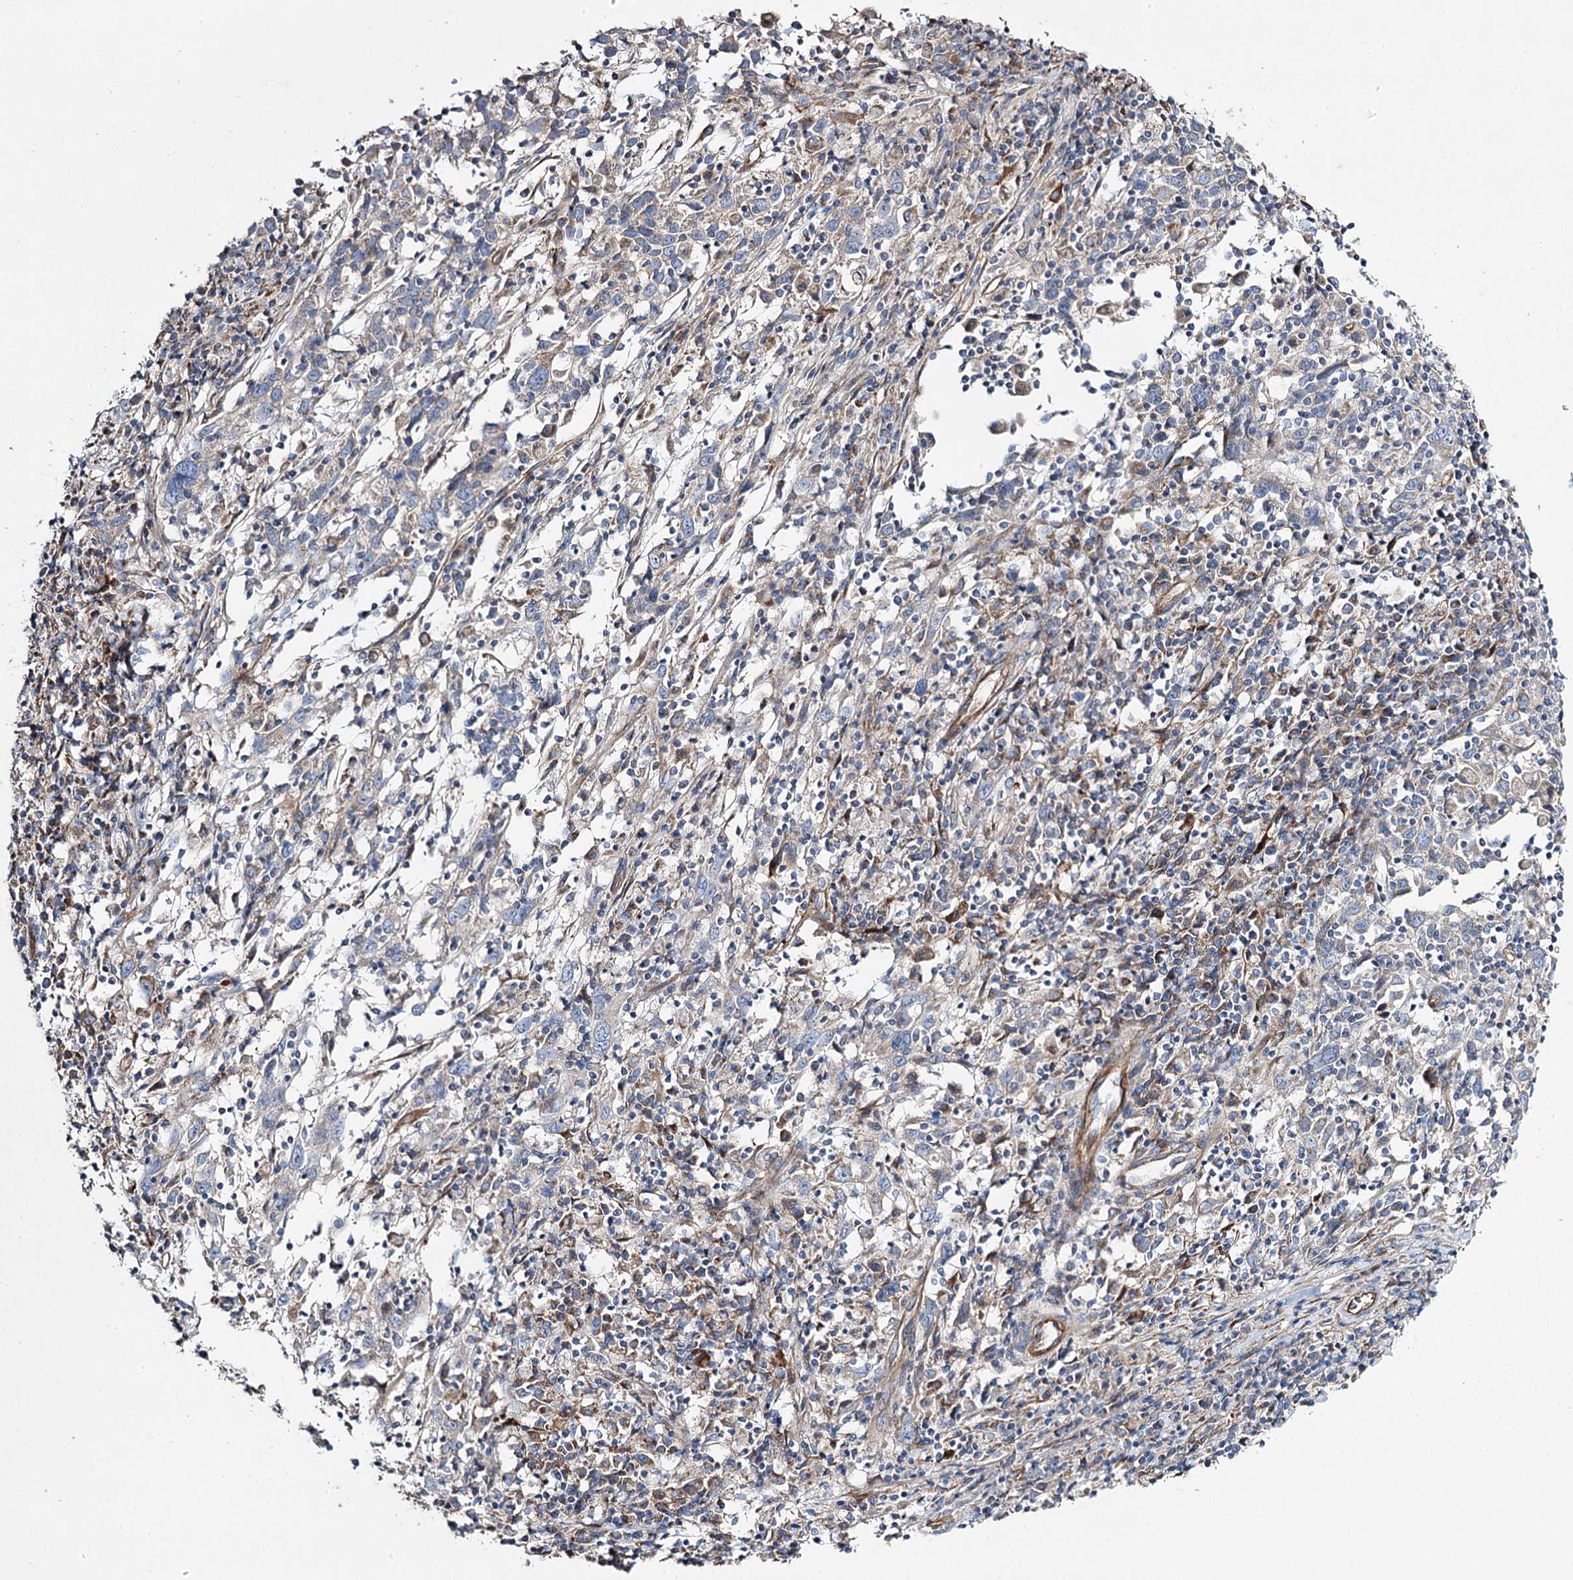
{"staining": {"intensity": "weak", "quantity": "<25%", "location": "cytoplasmic/membranous"}, "tissue": "cervical cancer", "cell_type": "Tumor cells", "image_type": "cancer", "snomed": [{"axis": "morphology", "description": "Squamous cell carcinoma, NOS"}, {"axis": "topography", "description": "Cervix"}], "caption": "Human cervical squamous cell carcinoma stained for a protein using immunohistochemistry exhibits no staining in tumor cells.", "gene": "RMDN2", "patient": {"sex": "female", "age": 46}}